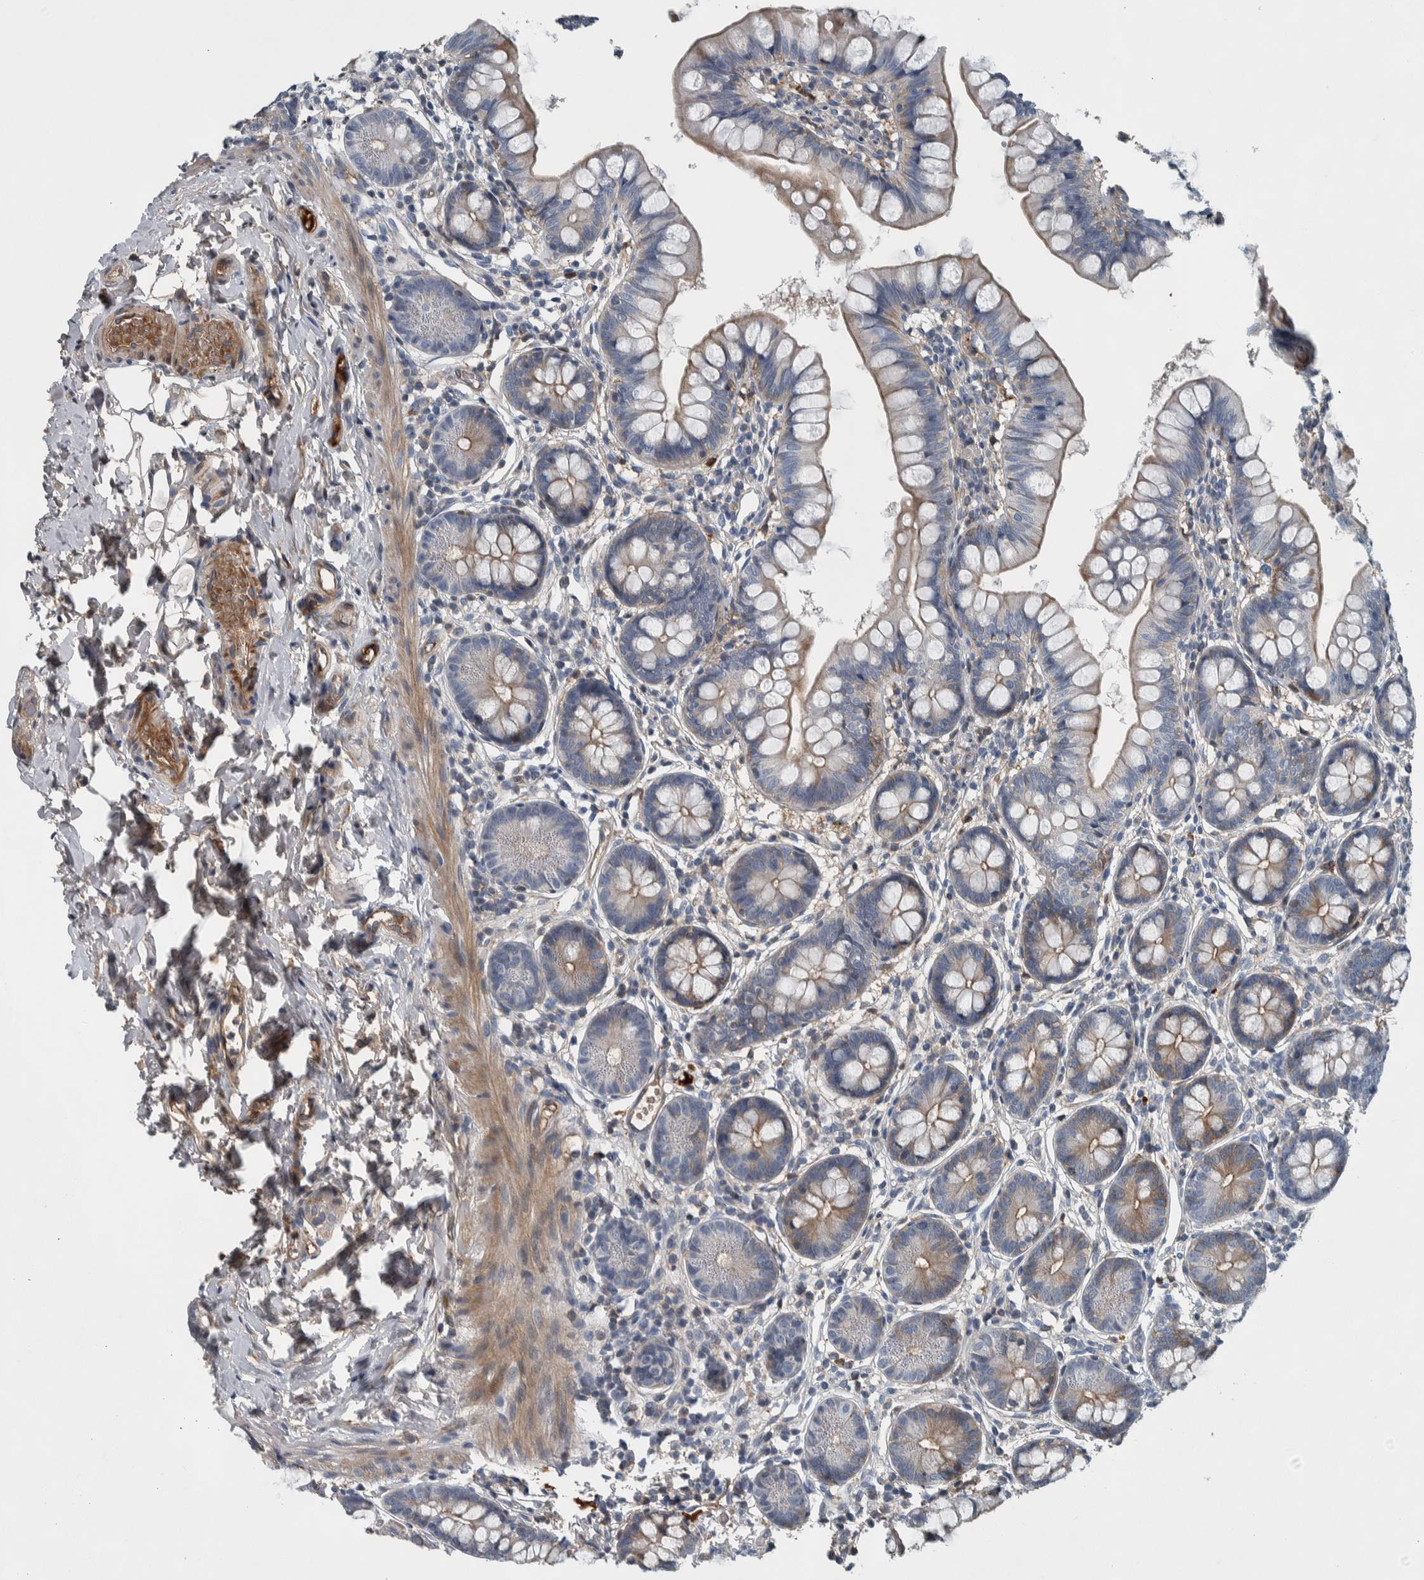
{"staining": {"intensity": "weak", "quantity": "25%-75%", "location": "cytoplasmic/membranous"}, "tissue": "small intestine", "cell_type": "Glandular cells", "image_type": "normal", "snomed": [{"axis": "morphology", "description": "Normal tissue, NOS"}, {"axis": "topography", "description": "Small intestine"}], "caption": "Immunohistochemistry (IHC) of unremarkable human small intestine shows low levels of weak cytoplasmic/membranous positivity in about 25%-75% of glandular cells.", "gene": "SERPINC1", "patient": {"sex": "male", "age": 7}}